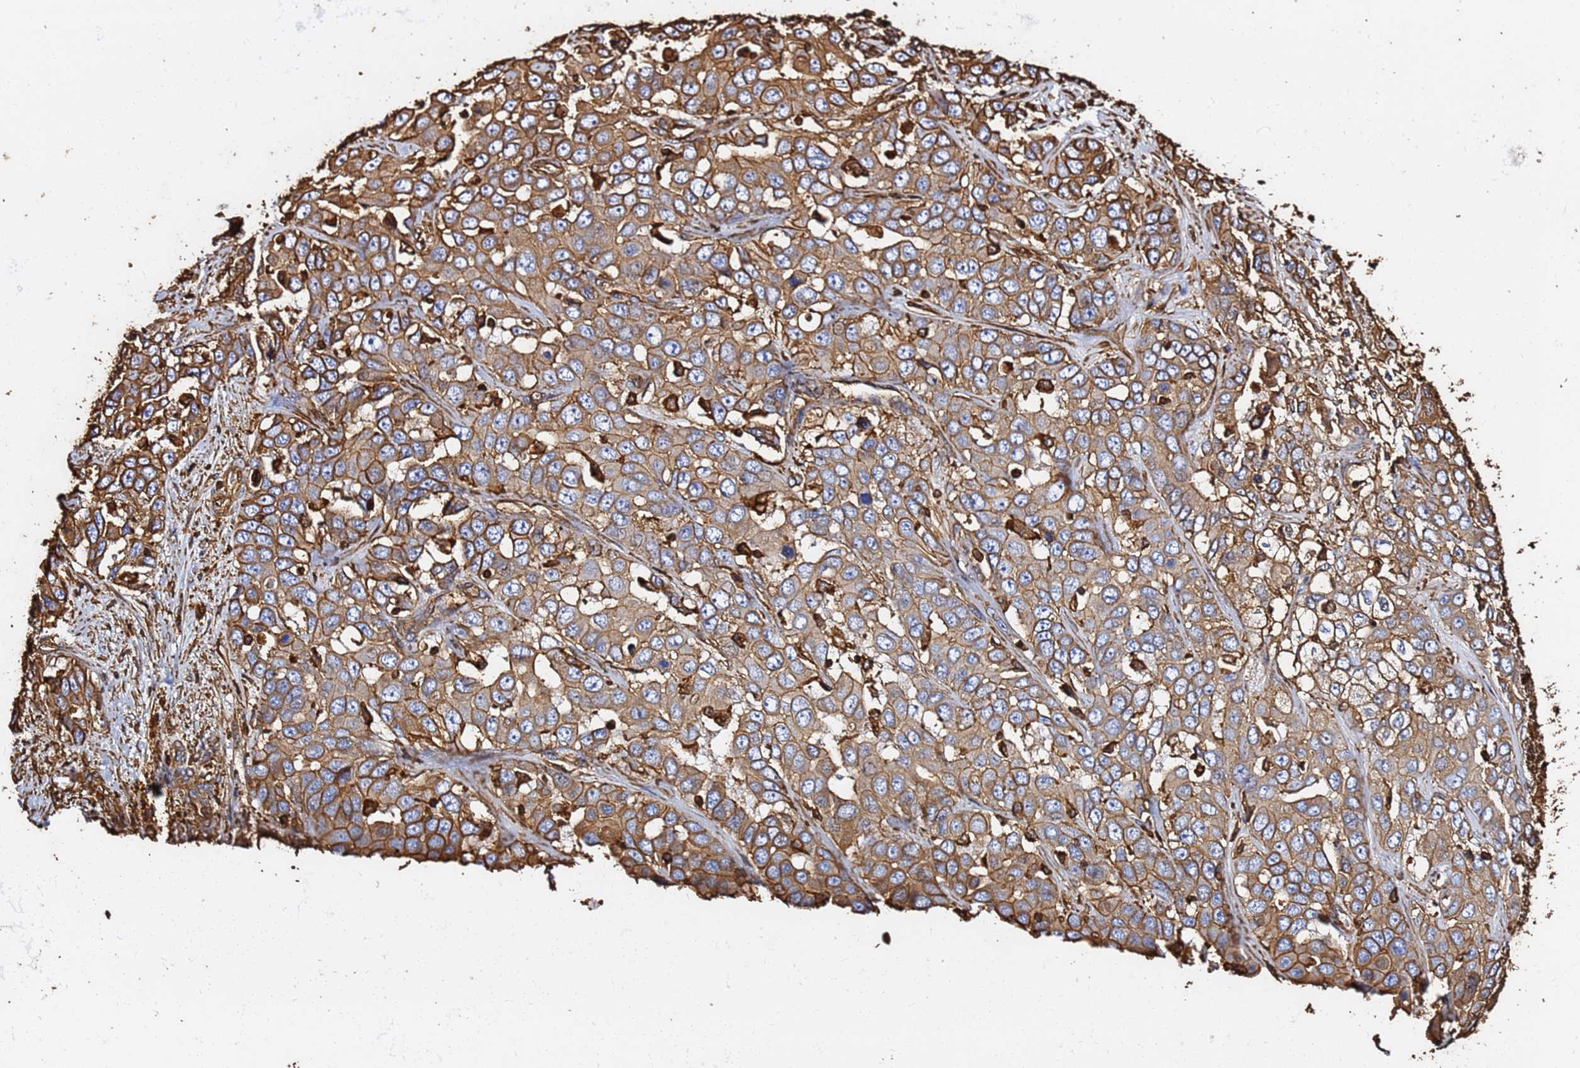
{"staining": {"intensity": "moderate", "quantity": ">75%", "location": "cytoplasmic/membranous"}, "tissue": "liver cancer", "cell_type": "Tumor cells", "image_type": "cancer", "snomed": [{"axis": "morphology", "description": "Cholangiocarcinoma"}, {"axis": "topography", "description": "Liver"}], "caption": "Moderate cytoplasmic/membranous protein staining is present in about >75% of tumor cells in liver cancer (cholangiocarcinoma).", "gene": "ACTB", "patient": {"sex": "female", "age": 52}}